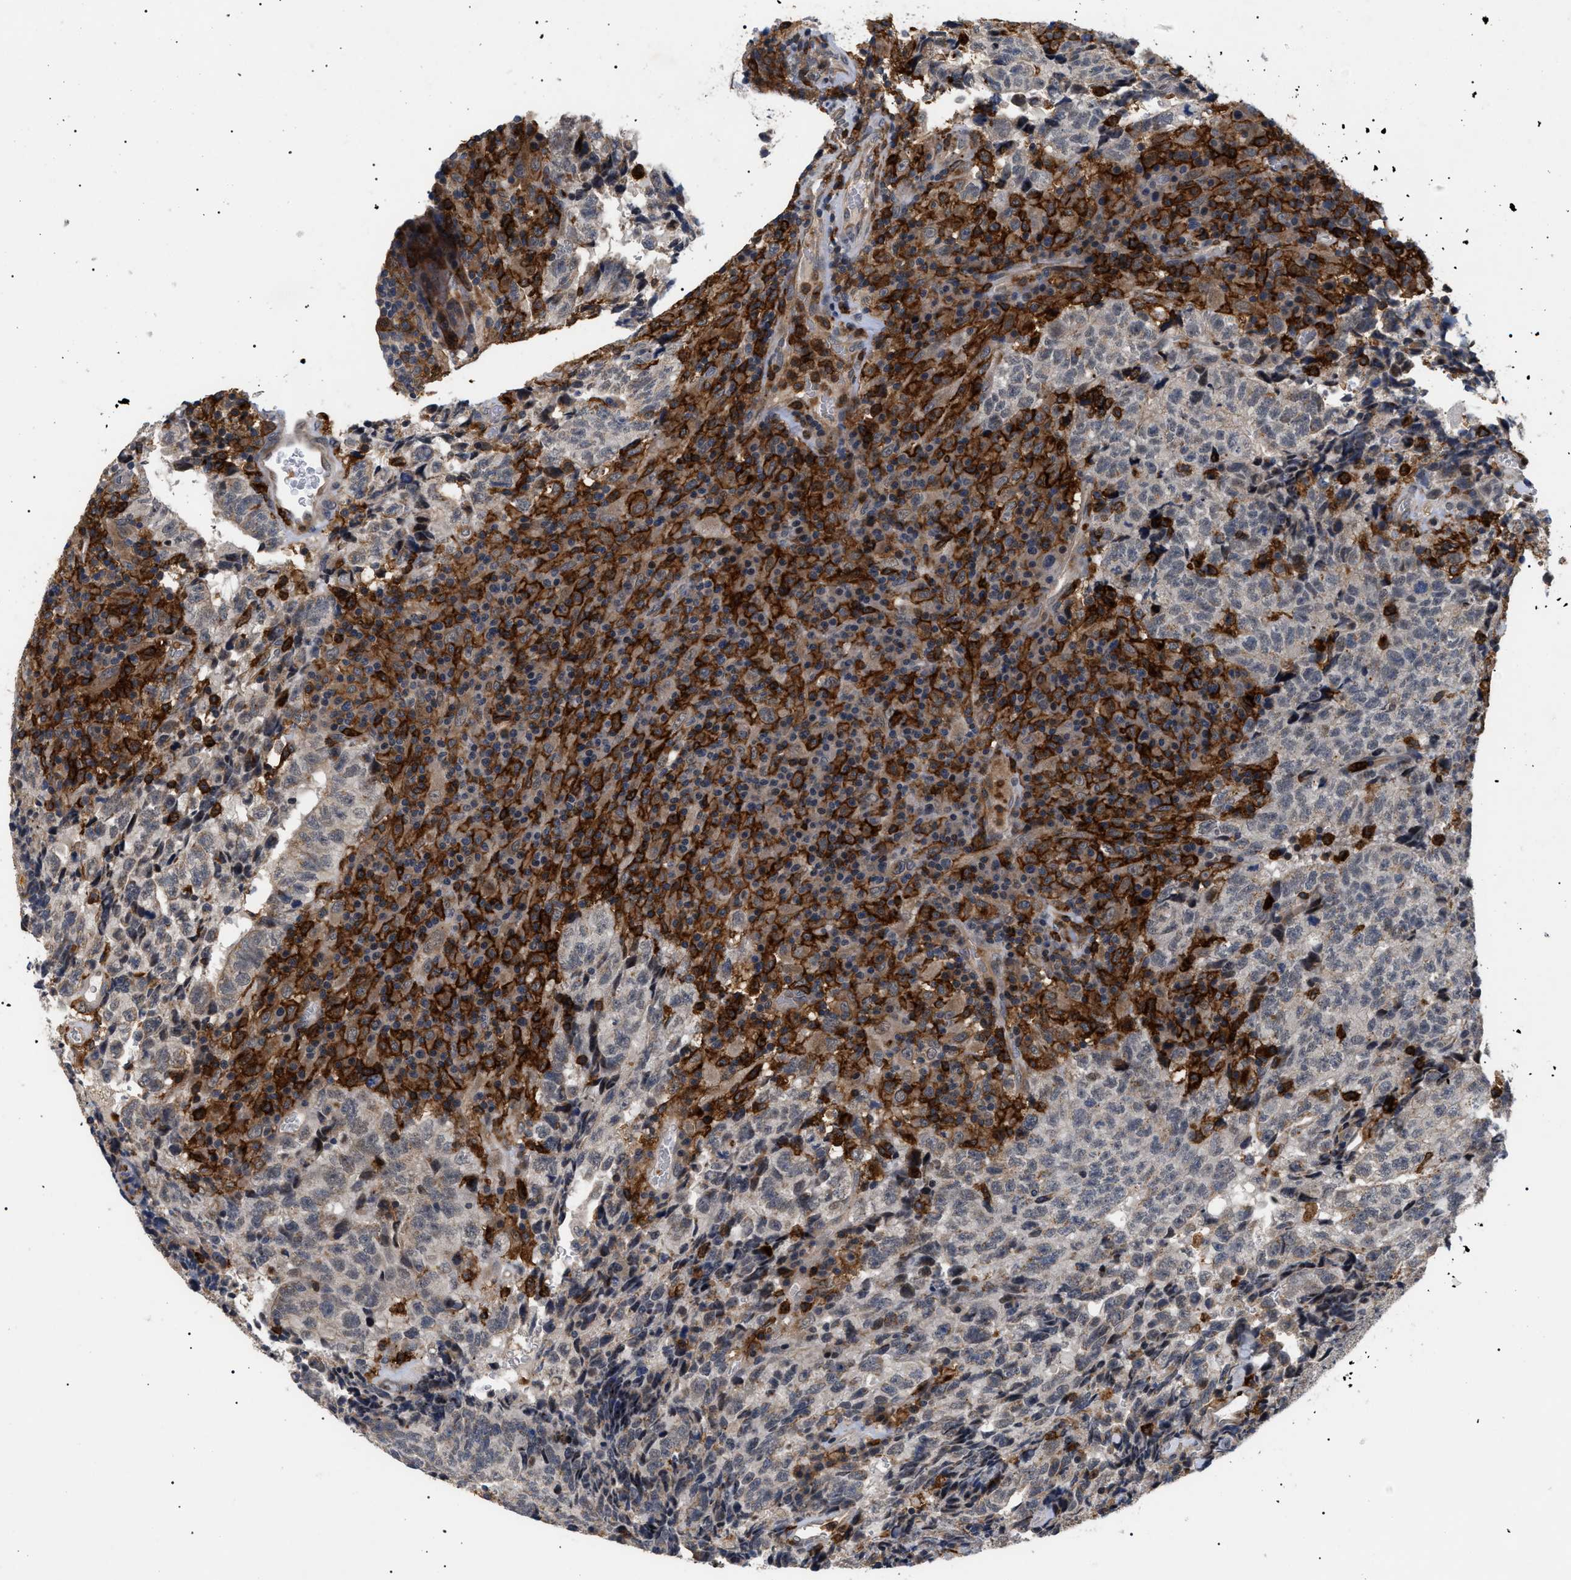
{"staining": {"intensity": "weak", "quantity": "<25%", "location": "cytoplasmic/membranous"}, "tissue": "testis cancer", "cell_type": "Tumor cells", "image_type": "cancer", "snomed": [{"axis": "morphology", "description": "Necrosis, NOS"}, {"axis": "morphology", "description": "Carcinoma, Embryonal, NOS"}, {"axis": "topography", "description": "Testis"}], "caption": "Protein analysis of testis cancer displays no significant positivity in tumor cells.", "gene": "CD300A", "patient": {"sex": "male", "age": 19}}